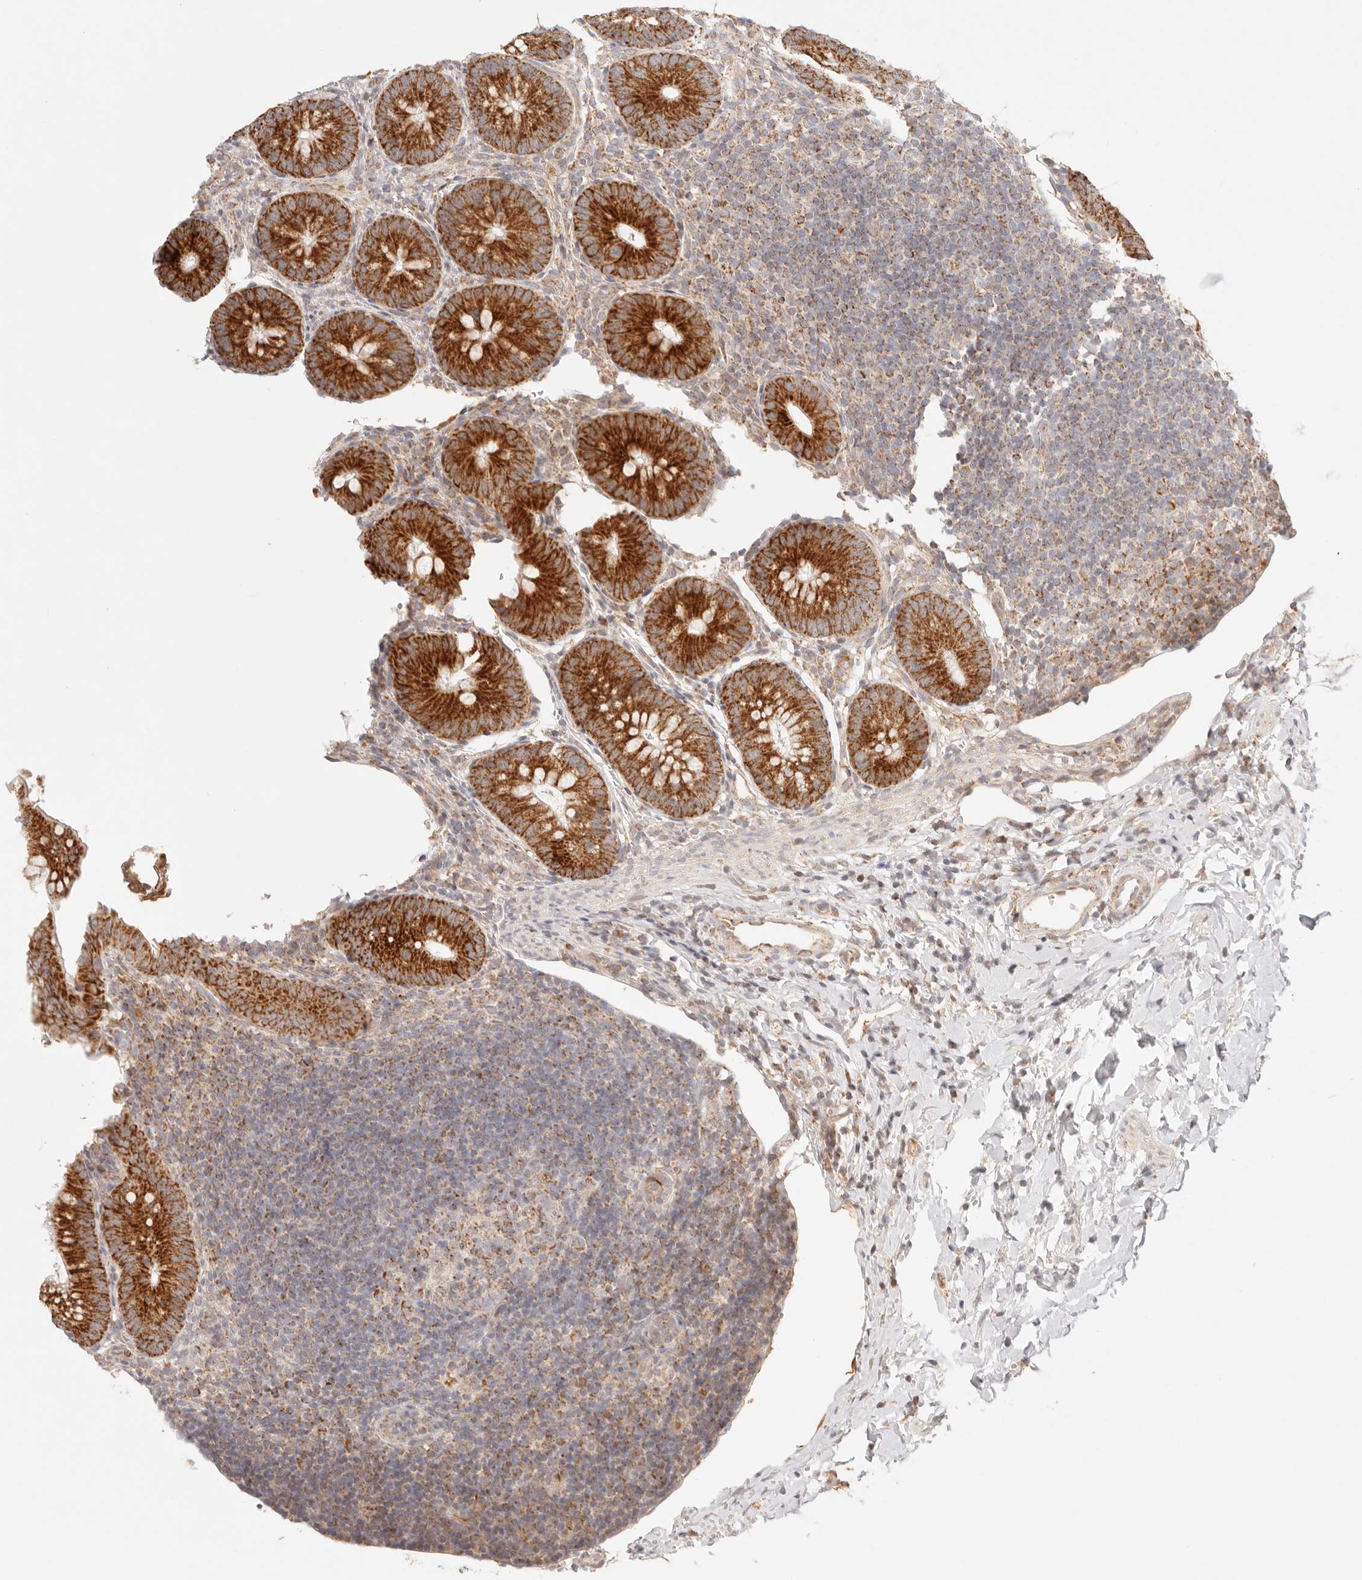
{"staining": {"intensity": "strong", "quantity": ">75%", "location": "cytoplasmic/membranous"}, "tissue": "appendix", "cell_type": "Glandular cells", "image_type": "normal", "snomed": [{"axis": "morphology", "description": "Normal tissue, NOS"}, {"axis": "topography", "description": "Appendix"}], "caption": "The micrograph reveals staining of benign appendix, revealing strong cytoplasmic/membranous protein expression (brown color) within glandular cells. (DAB IHC with brightfield microscopy, high magnification).", "gene": "COA6", "patient": {"sex": "male", "age": 1}}